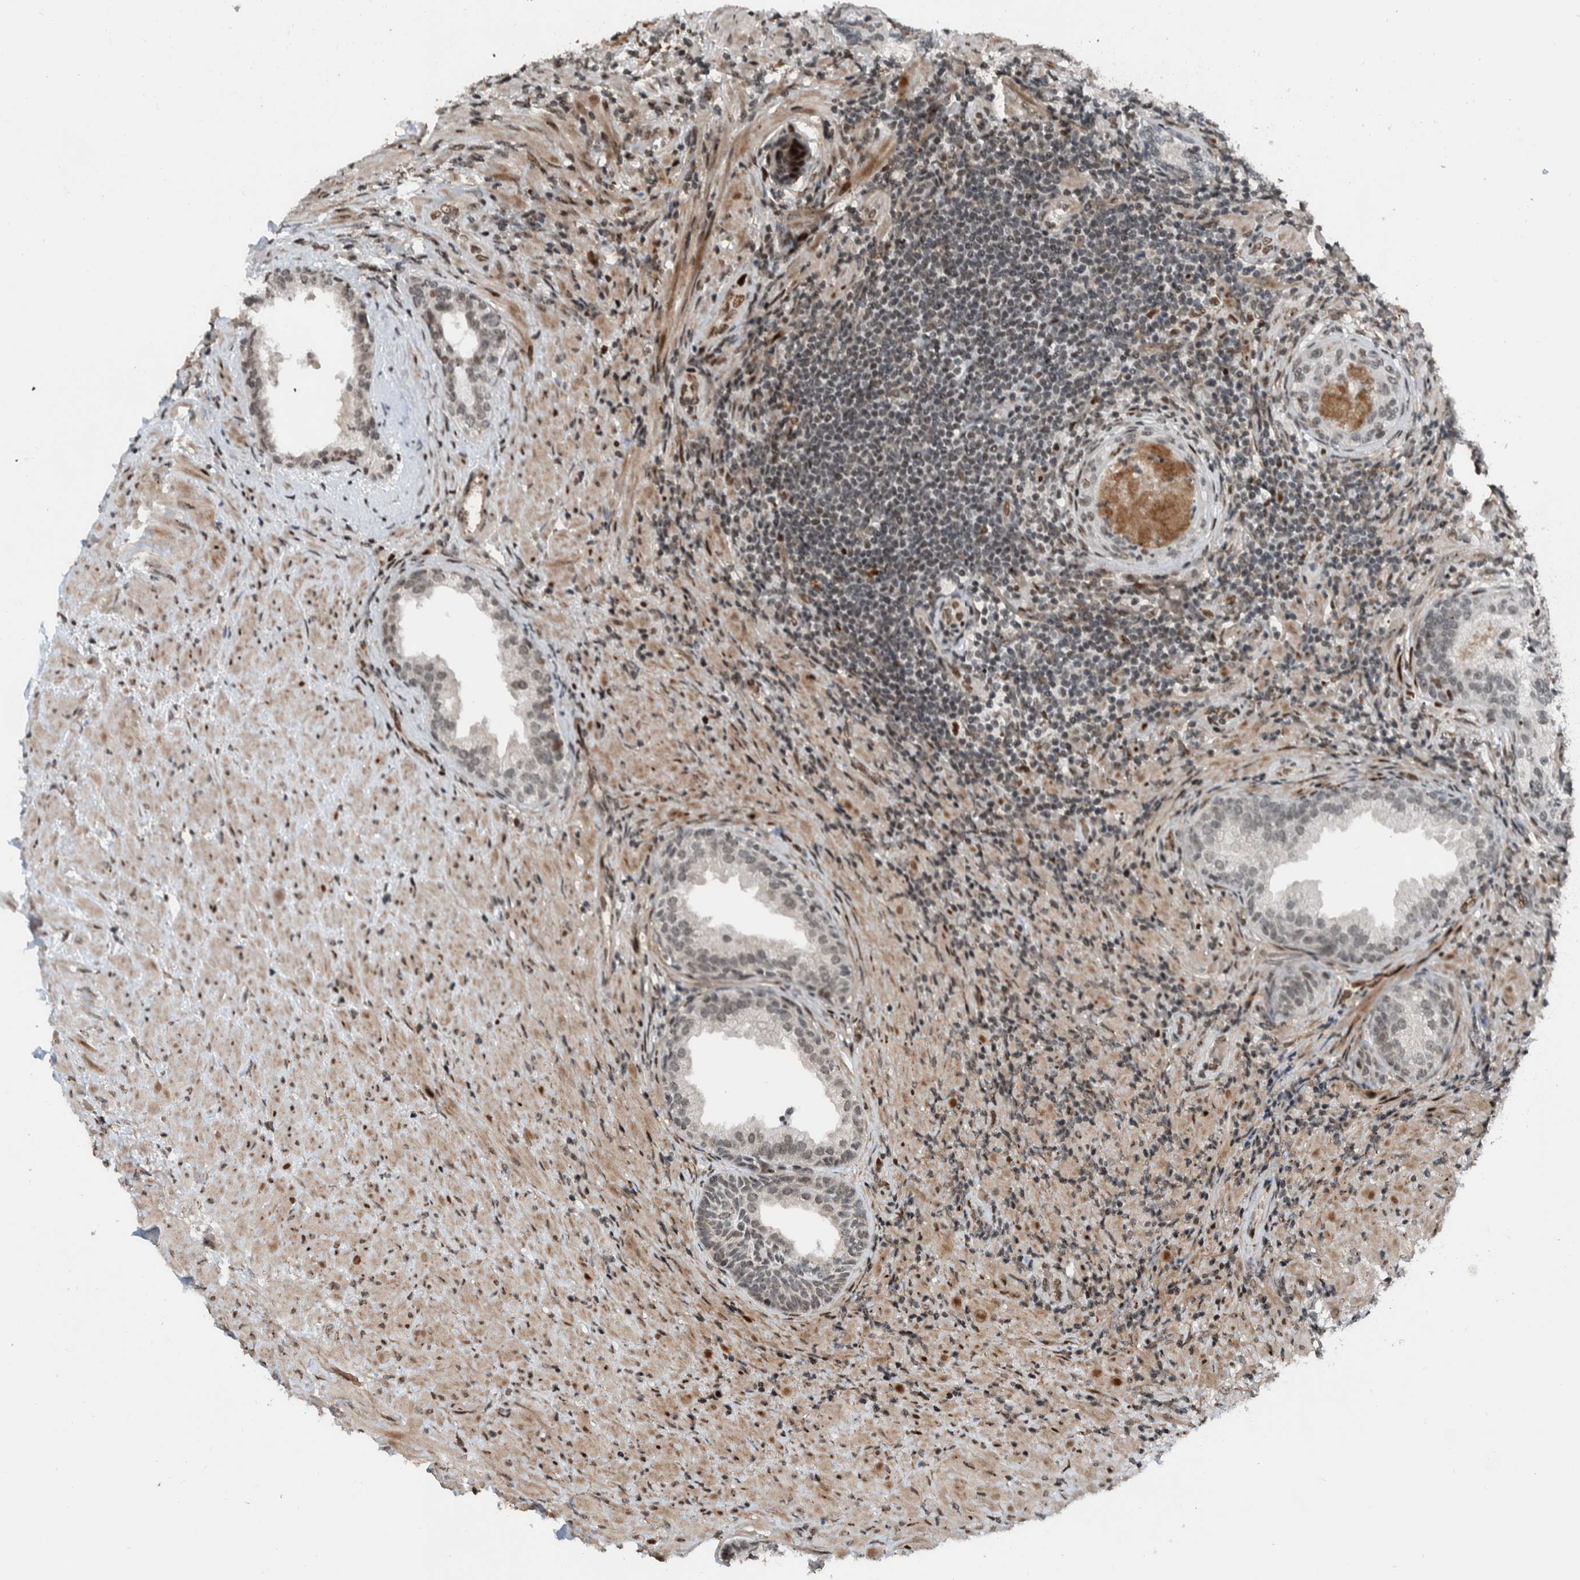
{"staining": {"intensity": "weak", "quantity": "25%-75%", "location": "nuclear"}, "tissue": "prostate", "cell_type": "Glandular cells", "image_type": "normal", "snomed": [{"axis": "morphology", "description": "Normal tissue, NOS"}, {"axis": "topography", "description": "Prostate"}], "caption": "Glandular cells demonstrate weak nuclear expression in approximately 25%-75% of cells in benign prostate. Nuclei are stained in blue.", "gene": "ZNF366", "patient": {"sex": "male", "age": 76}}